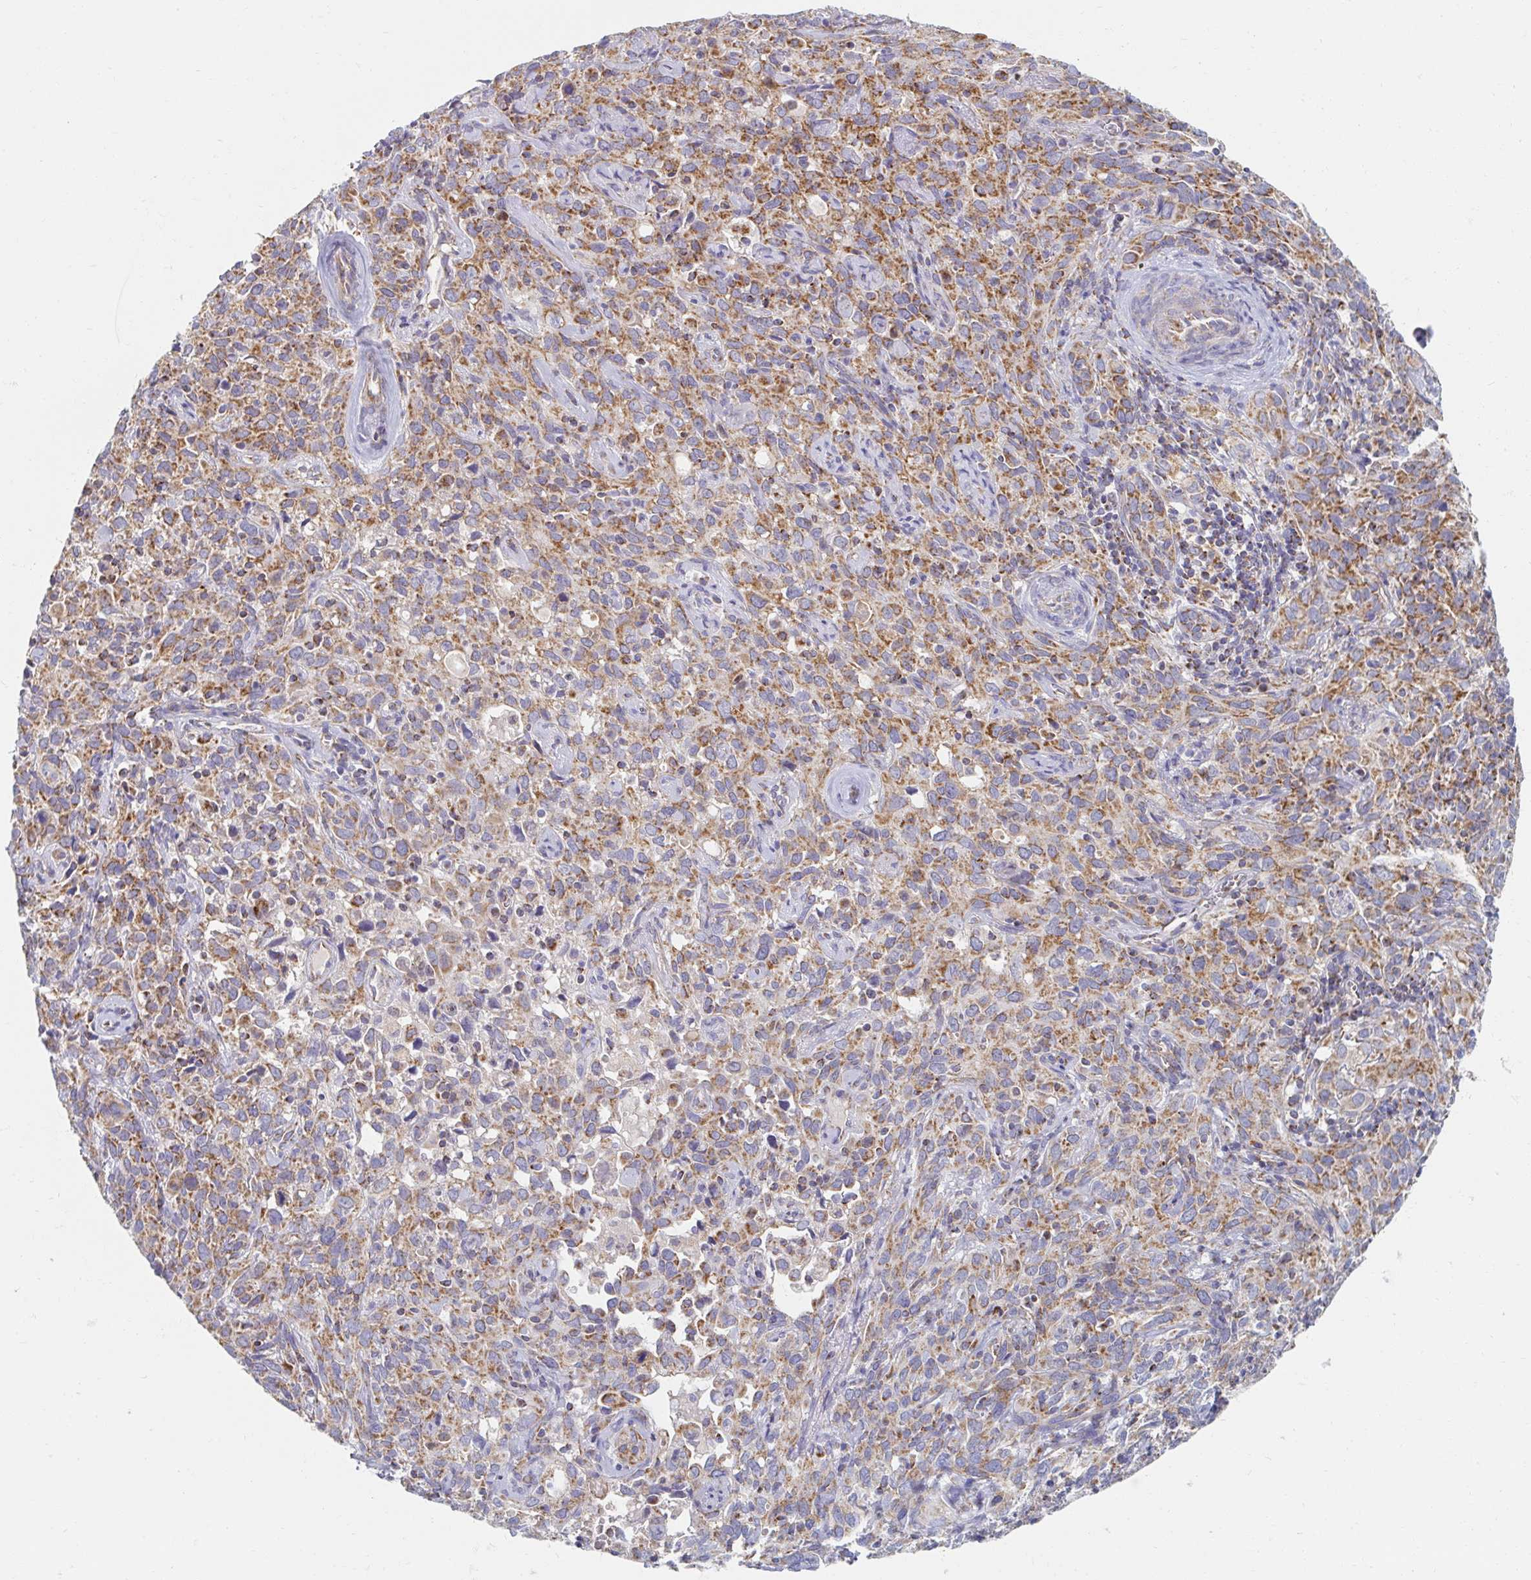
{"staining": {"intensity": "moderate", "quantity": ">75%", "location": "cytoplasmic/membranous"}, "tissue": "cervical cancer", "cell_type": "Tumor cells", "image_type": "cancer", "snomed": [{"axis": "morphology", "description": "Normal tissue, NOS"}, {"axis": "morphology", "description": "Squamous cell carcinoma, NOS"}, {"axis": "topography", "description": "Cervix"}], "caption": "Immunohistochemistry micrograph of neoplastic tissue: squamous cell carcinoma (cervical) stained using IHC exhibits medium levels of moderate protein expression localized specifically in the cytoplasmic/membranous of tumor cells, appearing as a cytoplasmic/membranous brown color.", "gene": "MAVS", "patient": {"sex": "female", "age": 51}}